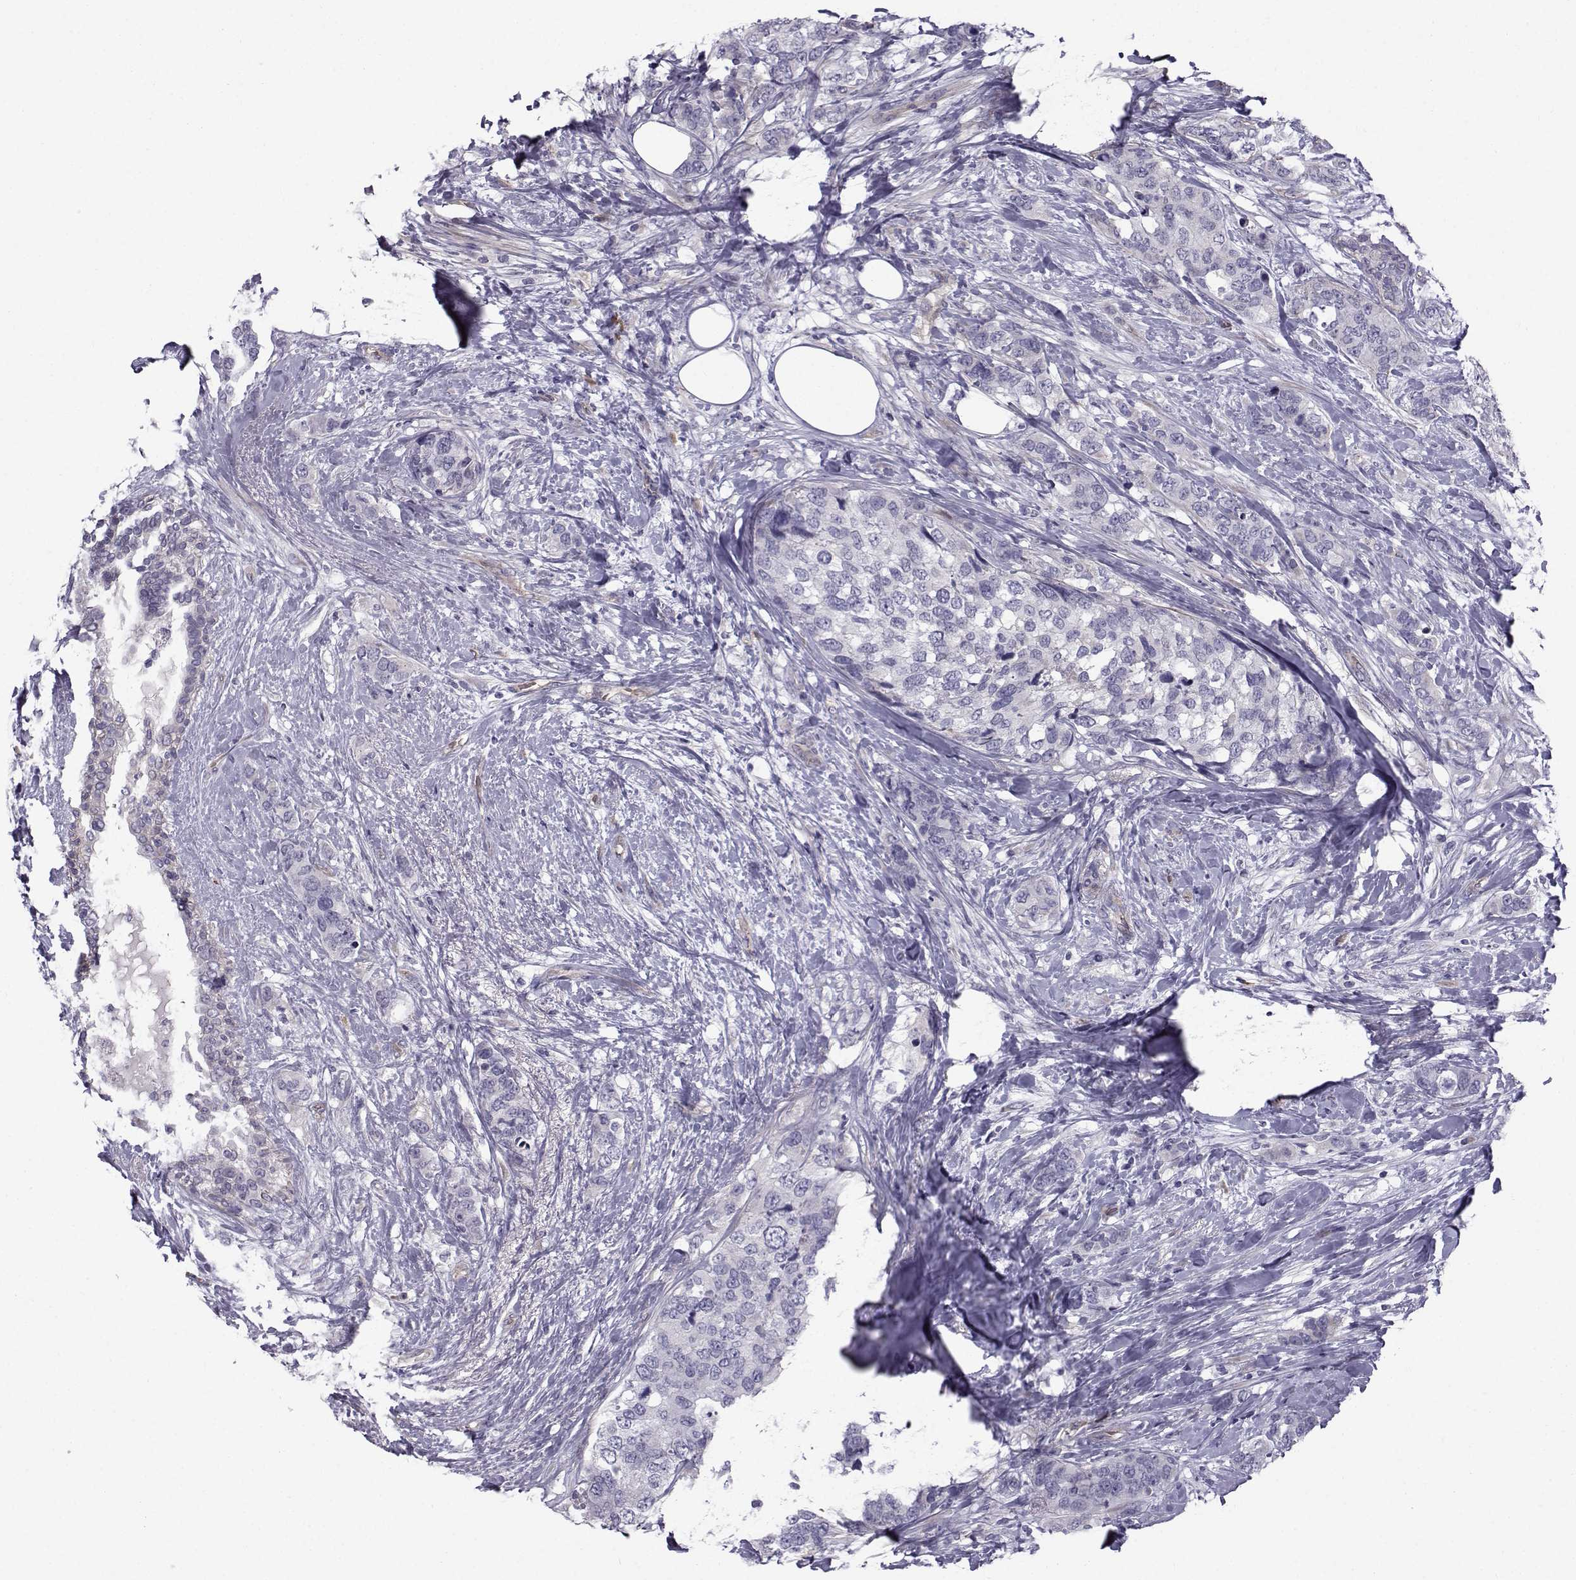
{"staining": {"intensity": "negative", "quantity": "none", "location": "none"}, "tissue": "breast cancer", "cell_type": "Tumor cells", "image_type": "cancer", "snomed": [{"axis": "morphology", "description": "Lobular carcinoma"}, {"axis": "topography", "description": "Breast"}], "caption": "There is no significant staining in tumor cells of breast cancer.", "gene": "QPCT", "patient": {"sex": "female", "age": 59}}